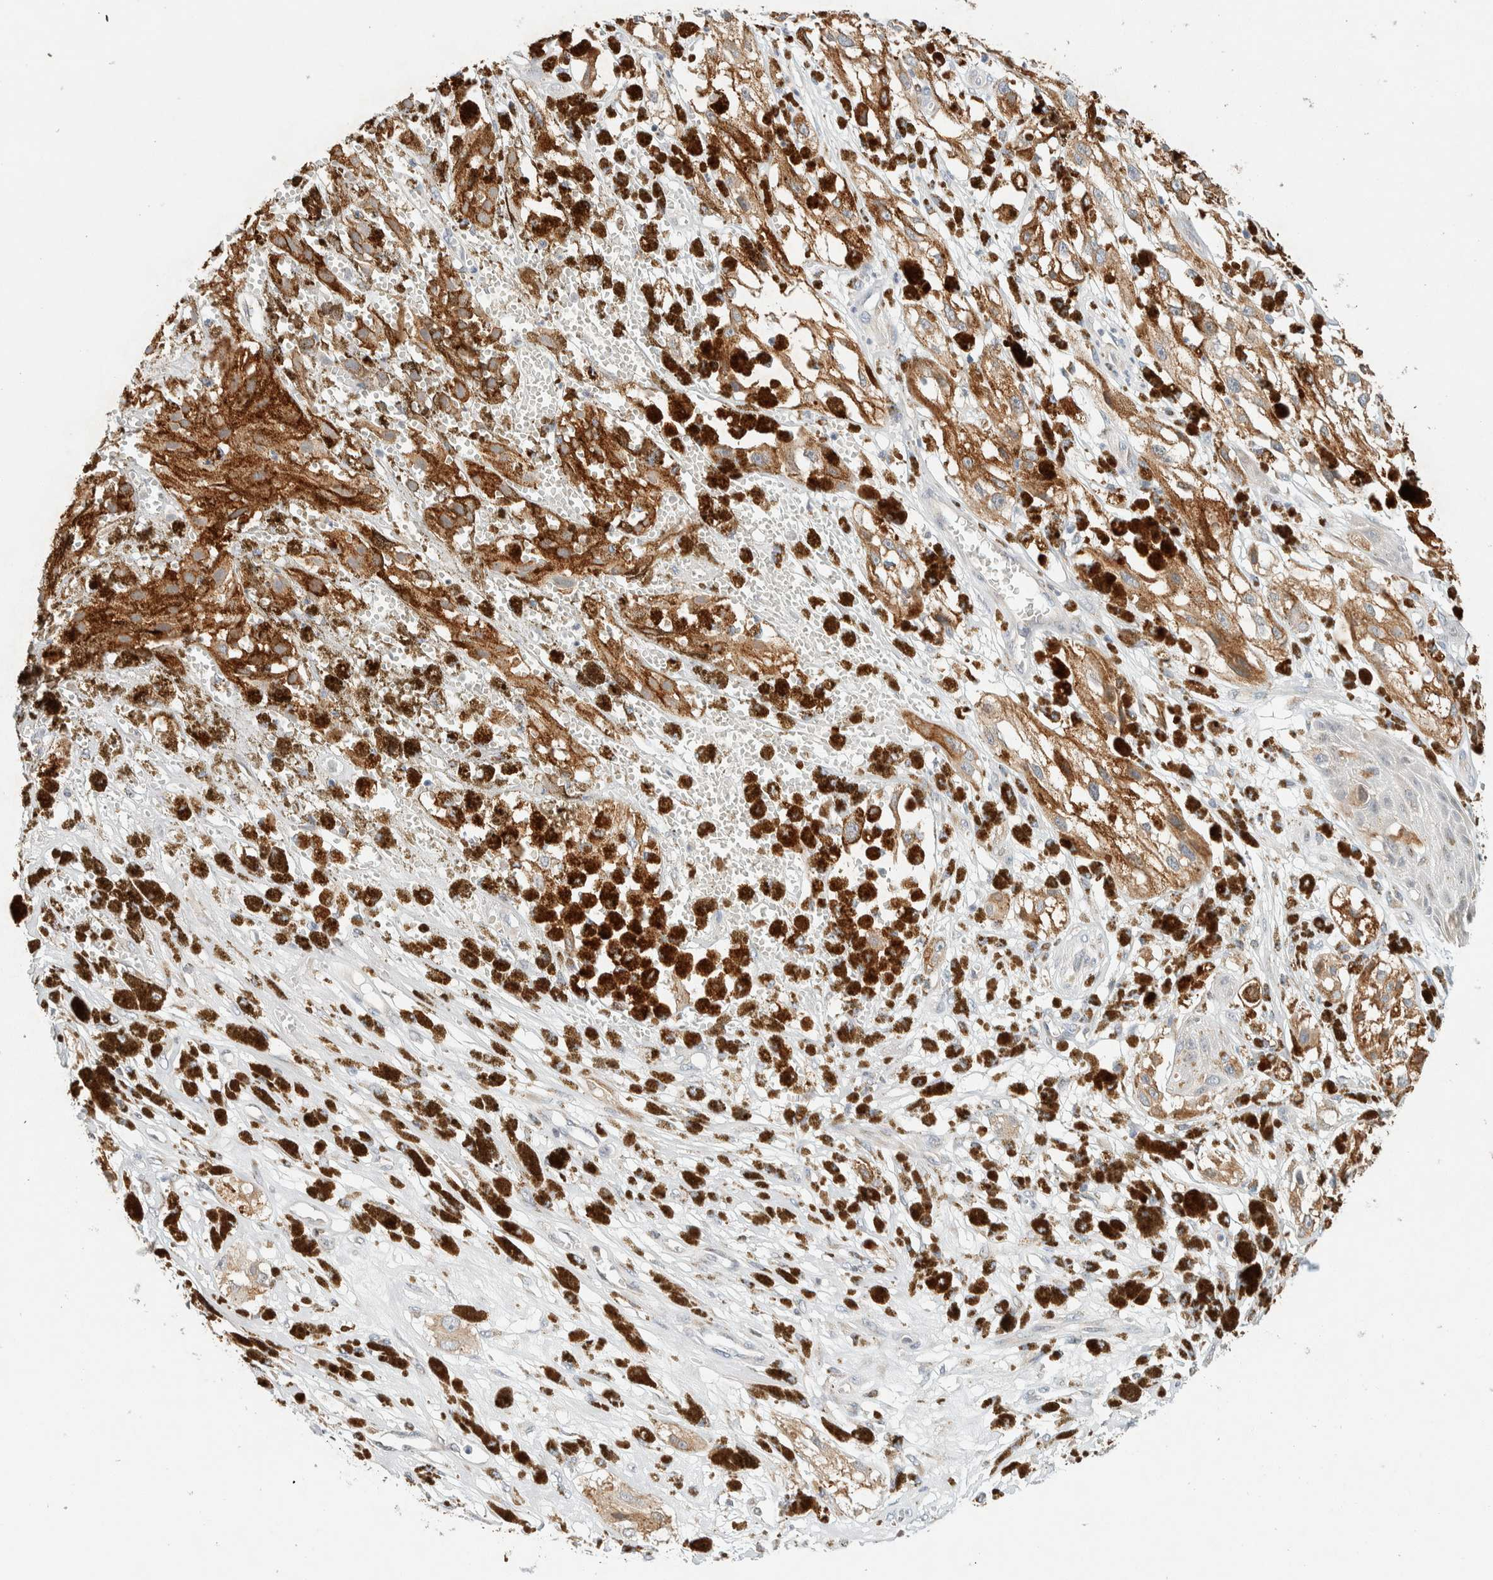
{"staining": {"intensity": "moderate", "quantity": ">75%", "location": "cytoplasmic/membranous"}, "tissue": "melanoma", "cell_type": "Tumor cells", "image_type": "cancer", "snomed": [{"axis": "morphology", "description": "Malignant melanoma, NOS"}, {"axis": "topography", "description": "Skin"}], "caption": "The photomicrograph displays a brown stain indicating the presence of a protein in the cytoplasmic/membranous of tumor cells in melanoma.", "gene": "SUMF2", "patient": {"sex": "male", "age": 88}}